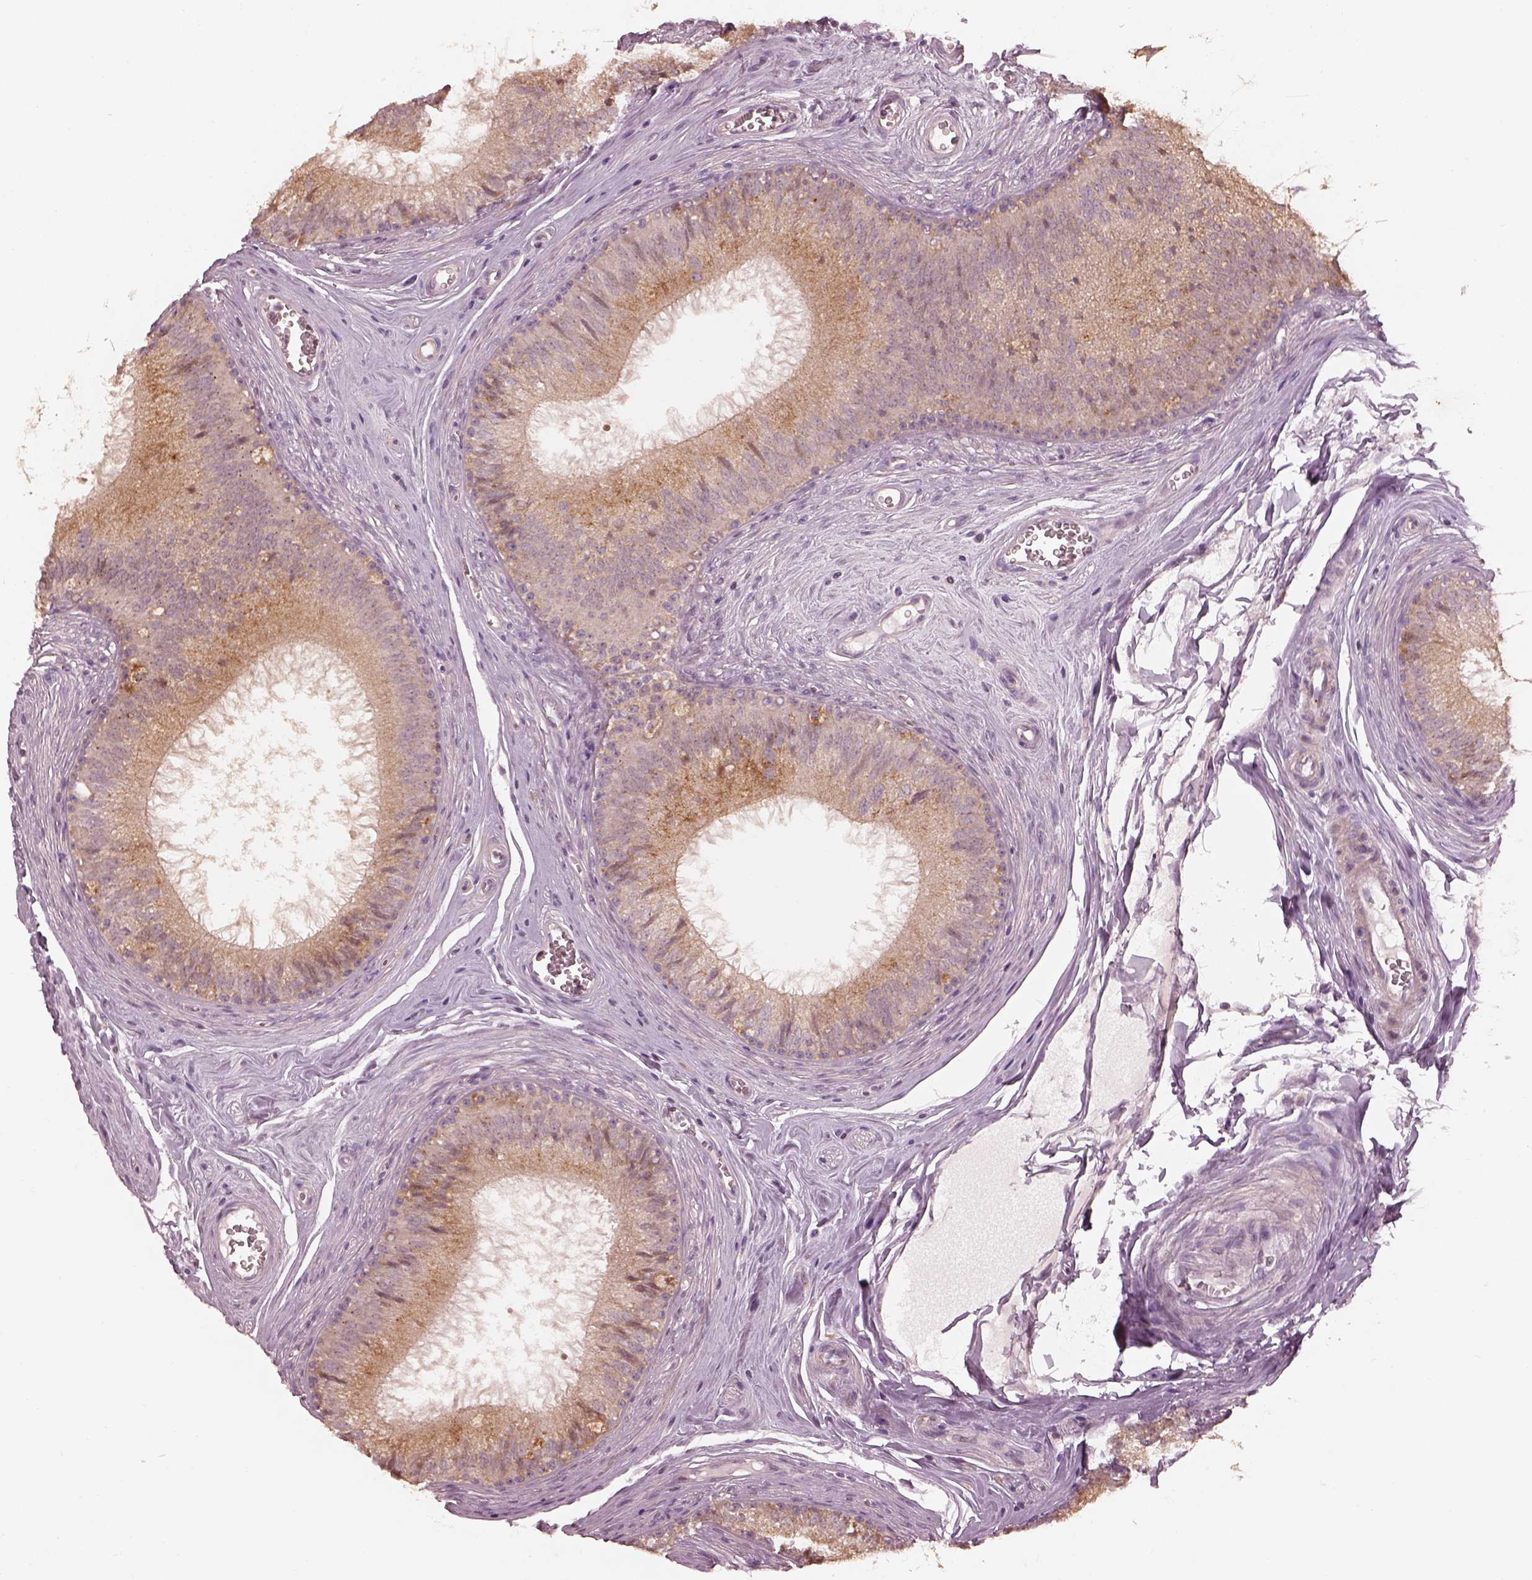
{"staining": {"intensity": "weak", "quantity": "25%-75%", "location": "cytoplasmic/membranous"}, "tissue": "epididymis", "cell_type": "Glandular cells", "image_type": "normal", "snomed": [{"axis": "morphology", "description": "Normal tissue, NOS"}, {"axis": "topography", "description": "Epididymis"}], "caption": "Immunohistochemistry (IHC) micrograph of normal epididymis: human epididymis stained using immunohistochemistry exhibits low levels of weak protein expression localized specifically in the cytoplasmic/membranous of glandular cells, appearing as a cytoplasmic/membranous brown color.", "gene": "SLC25A46", "patient": {"sex": "male", "age": 37}}